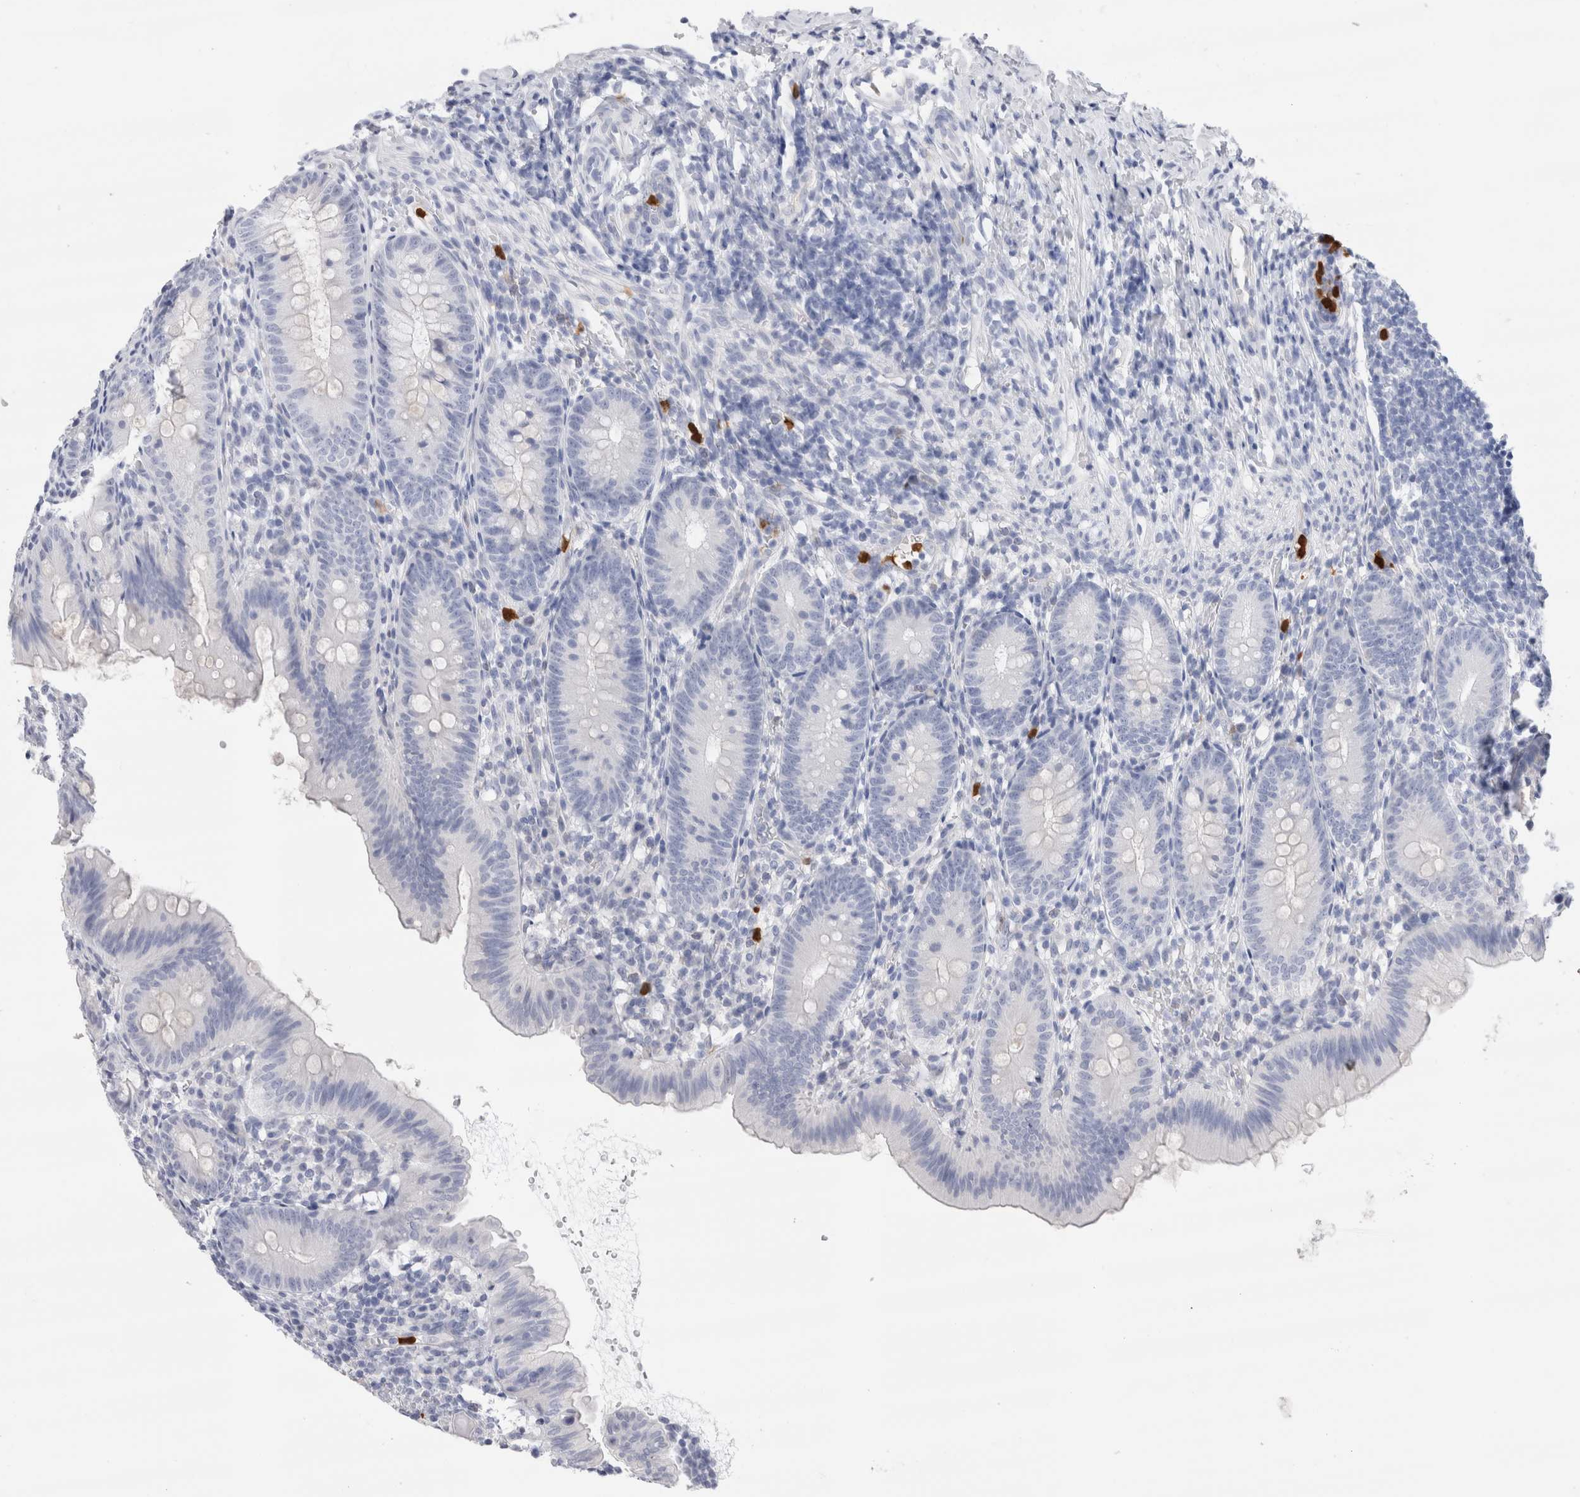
{"staining": {"intensity": "negative", "quantity": "none", "location": "none"}, "tissue": "appendix", "cell_type": "Glandular cells", "image_type": "normal", "snomed": [{"axis": "morphology", "description": "Normal tissue, NOS"}, {"axis": "topography", "description": "Appendix"}], "caption": "IHC photomicrograph of unremarkable human appendix stained for a protein (brown), which shows no staining in glandular cells. Nuclei are stained in blue.", "gene": "SLC10A5", "patient": {"sex": "male", "age": 1}}